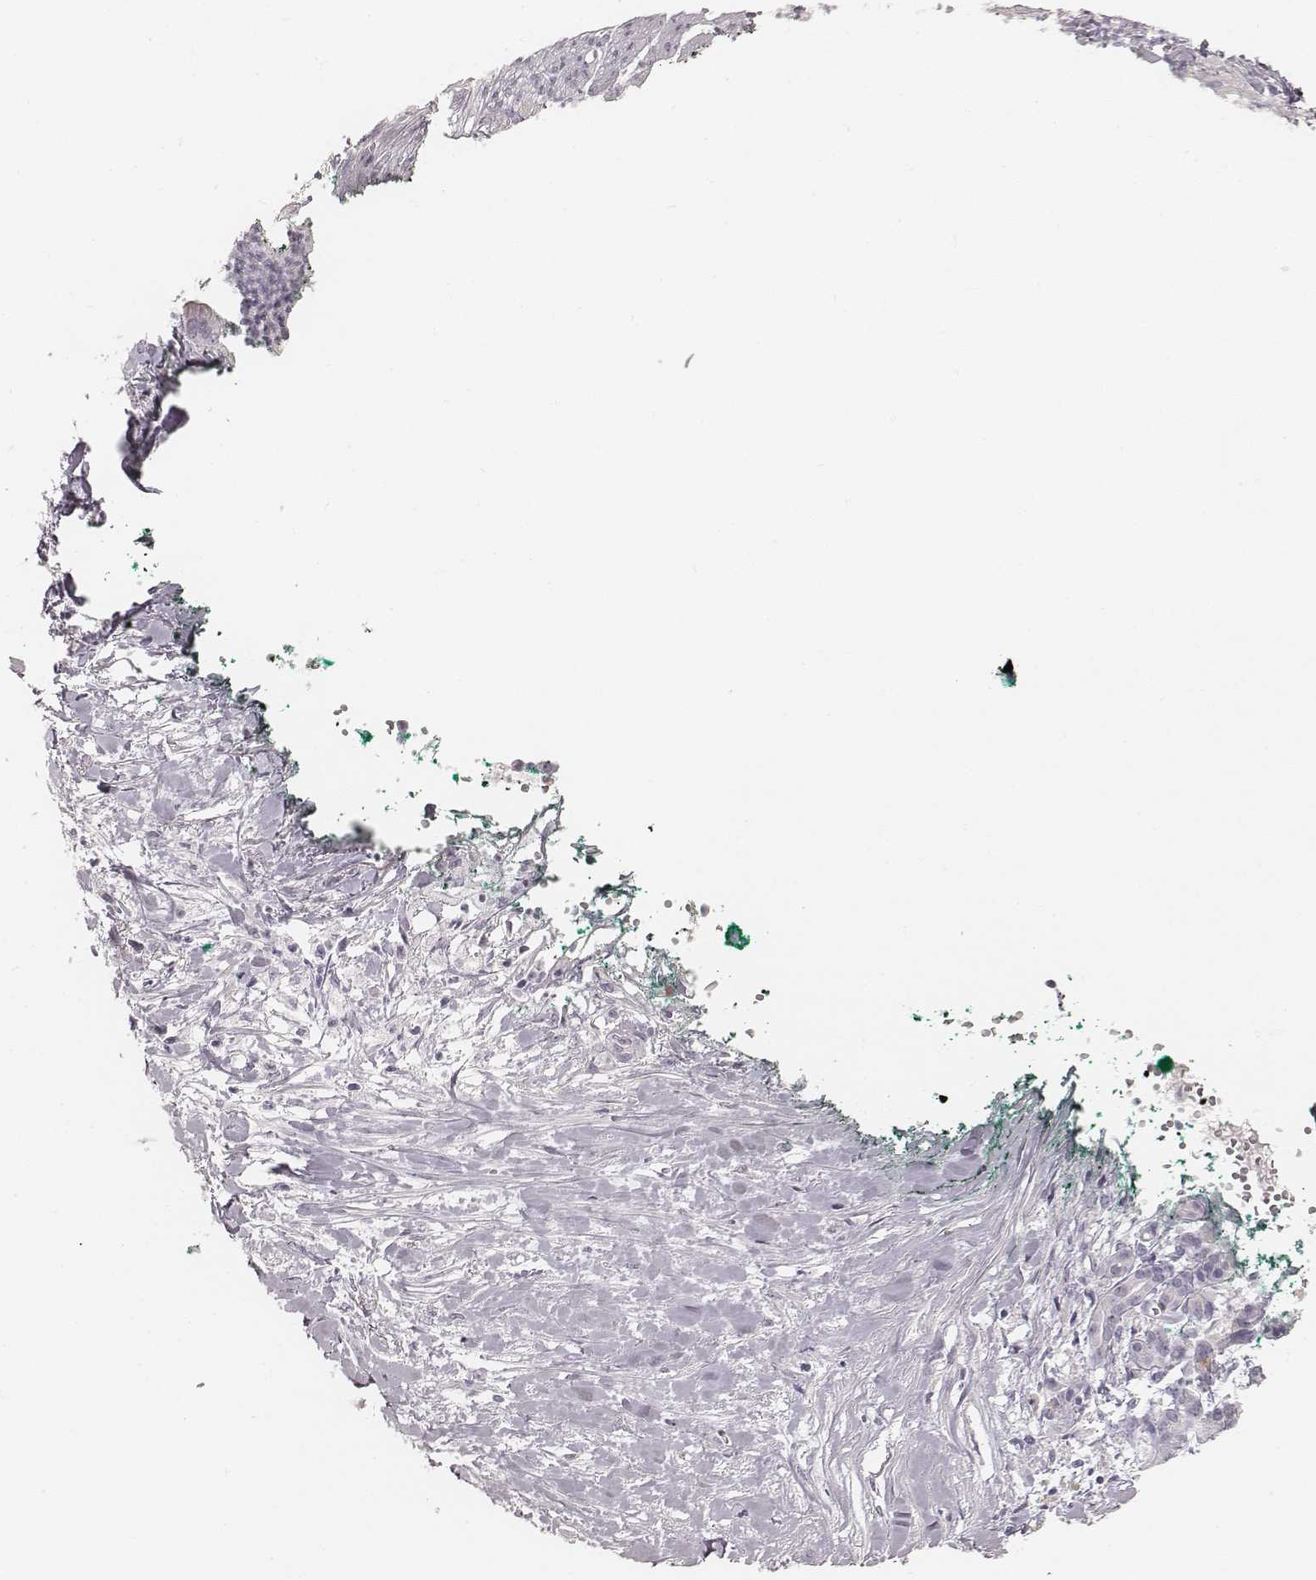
{"staining": {"intensity": "negative", "quantity": "none", "location": "none"}, "tissue": "pancreatic cancer", "cell_type": "Tumor cells", "image_type": "cancer", "snomed": [{"axis": "morphology", "description": "Normal tissue, NOS"}, {"axis": "morphology", "description": "Adenocarcinoma, NOS"}, {"axis": "topography", "description": "Lymph node"}, {"axis": "topography", "description": "Pancreas"}], "caption": "IHC photomicrograph of human adenocarcinoma (pancreatic) stained for a protein (brown), which demonstrates no staining in tumor cells.", "gene": "HNF4G", "patient": {"sex": "female", "age": 58}}